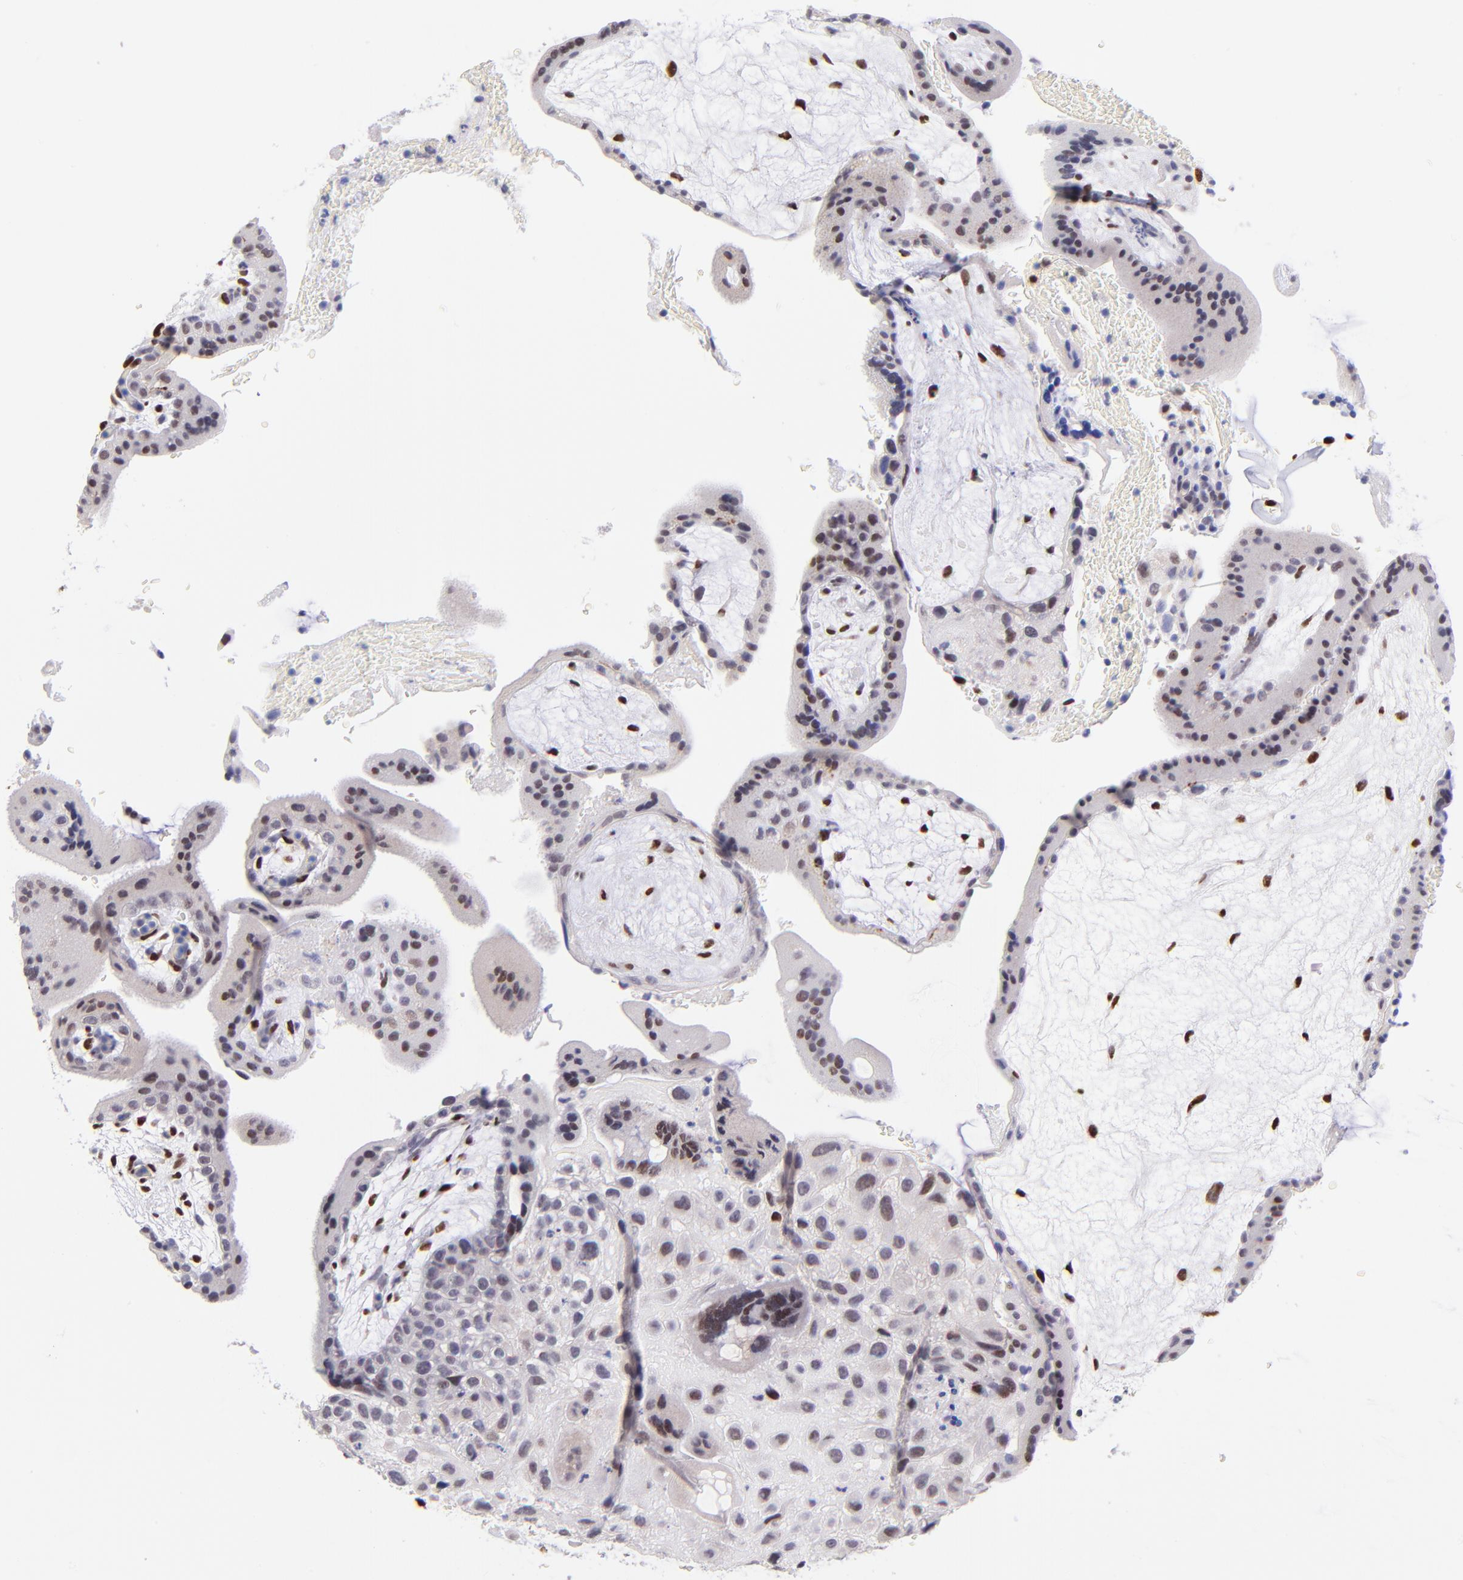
{"staining": {"intensity": "strong", "quantity": ">75%", "location": "nuclear"}, "tissue": "placenta", "cell_type": "Decidual cells", "image_type": "normal", "snomed": [{"axis": "morphology", "description": "Normal tissue, NOS"}, {"axis": "topography", "description": "Placenta"}], "caption": "Brown immunohistochemical staining in normal human placenta displays strong nuclear expression in approximately >75% of decidual cells. Immunohistochemistry stains the protein of interest in brown and the nuclei are stained blue.", "gene": "SOX6", "patient": {"sex": "female", "age": 35}}